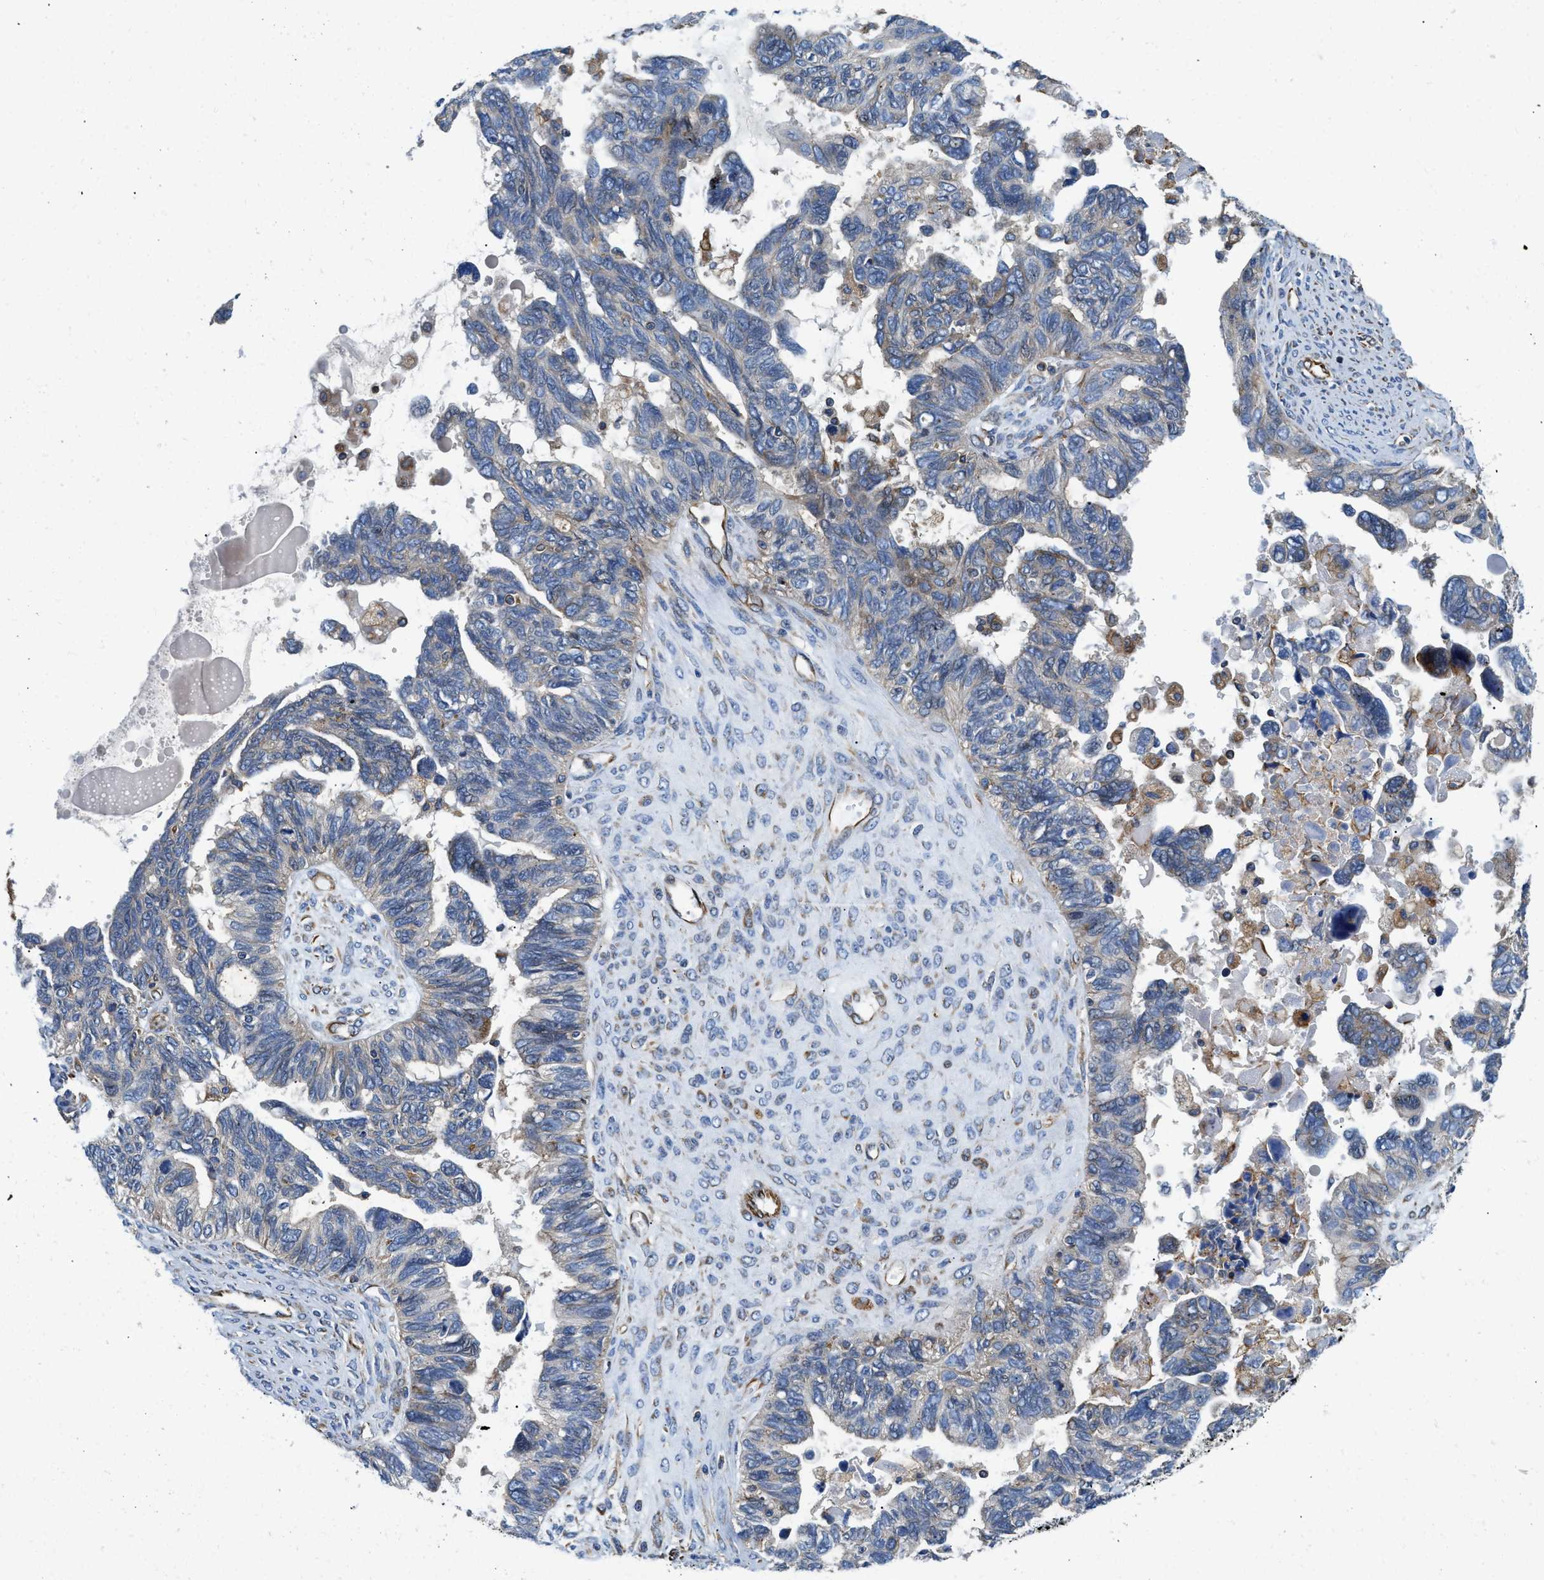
{"staining": {"intensity": "negative", "quantity": "none", "location": "none"}, "tissue": "ovarian cancer", "cell_type": "Tumor cells", "image_type": "cancer", "snomed": [{"axis": "morphology", "description": "Cystadenocarcinoma, serous, NOS"}, {"axis": "topography", "description": "Ovary"}], "caption": "DAB (3,3'-diaminobenzidine) immunohistochemical staining of ovarian cancer shows no significant positivity in tumor cells.", "gene": "HSD17B12", "patient": {"sex": "female", "age": 79}}